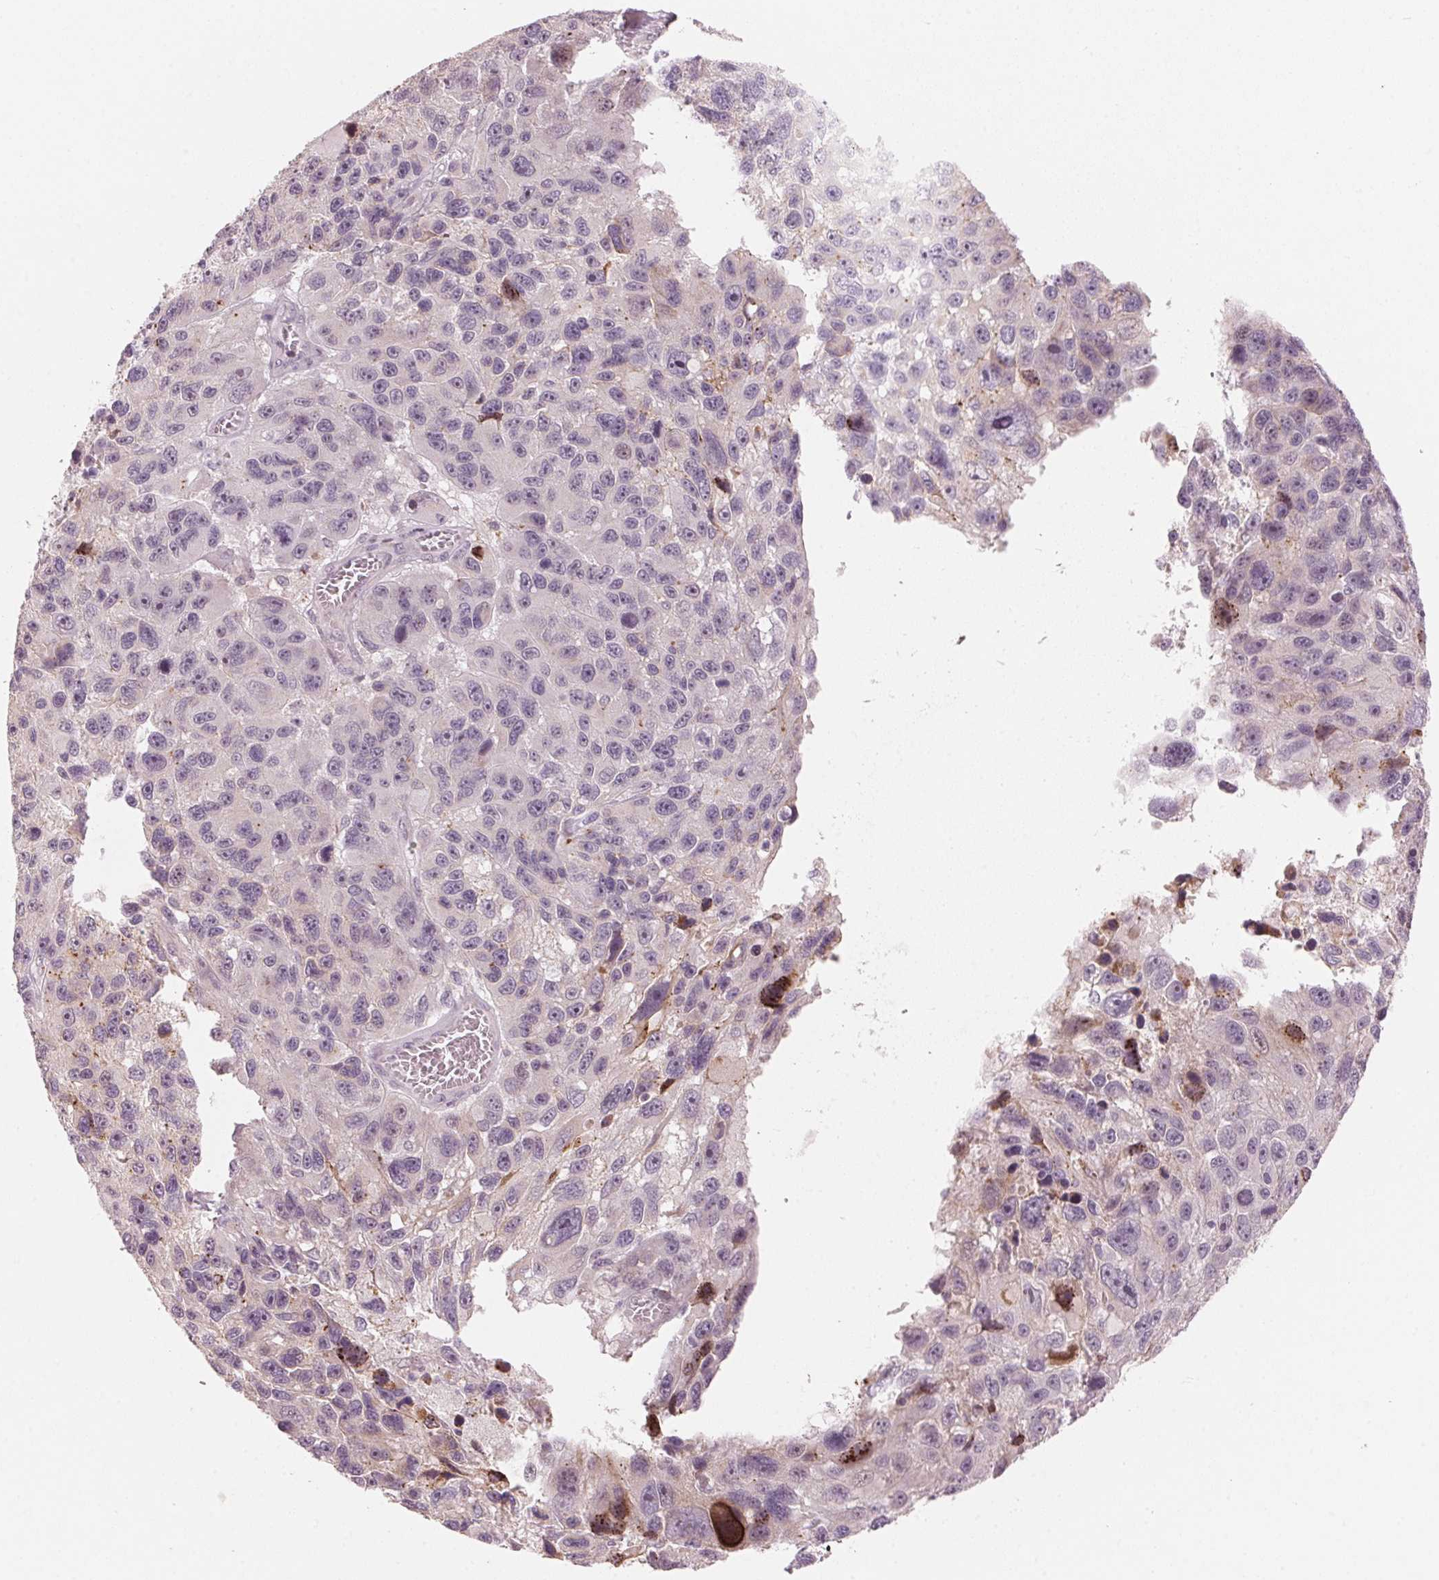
{"staining": {"intensity": "negative", "quantity": "none", "location": "none"}, "tissue": "melanoma", "cell_type": "Tumor cells", "image_type": "cancer", "snomed": [{"axis": "morphology", "description": "Malignant melanoma, NOS"}, {"axis": "topography", "description": "Skin"}], "caption": "Immunohistochemistry of malignant melanoma demonstrates no positivity in tumor cells.", "gene": "TMED6", "patient": {"sex": "male", "age": 53}}